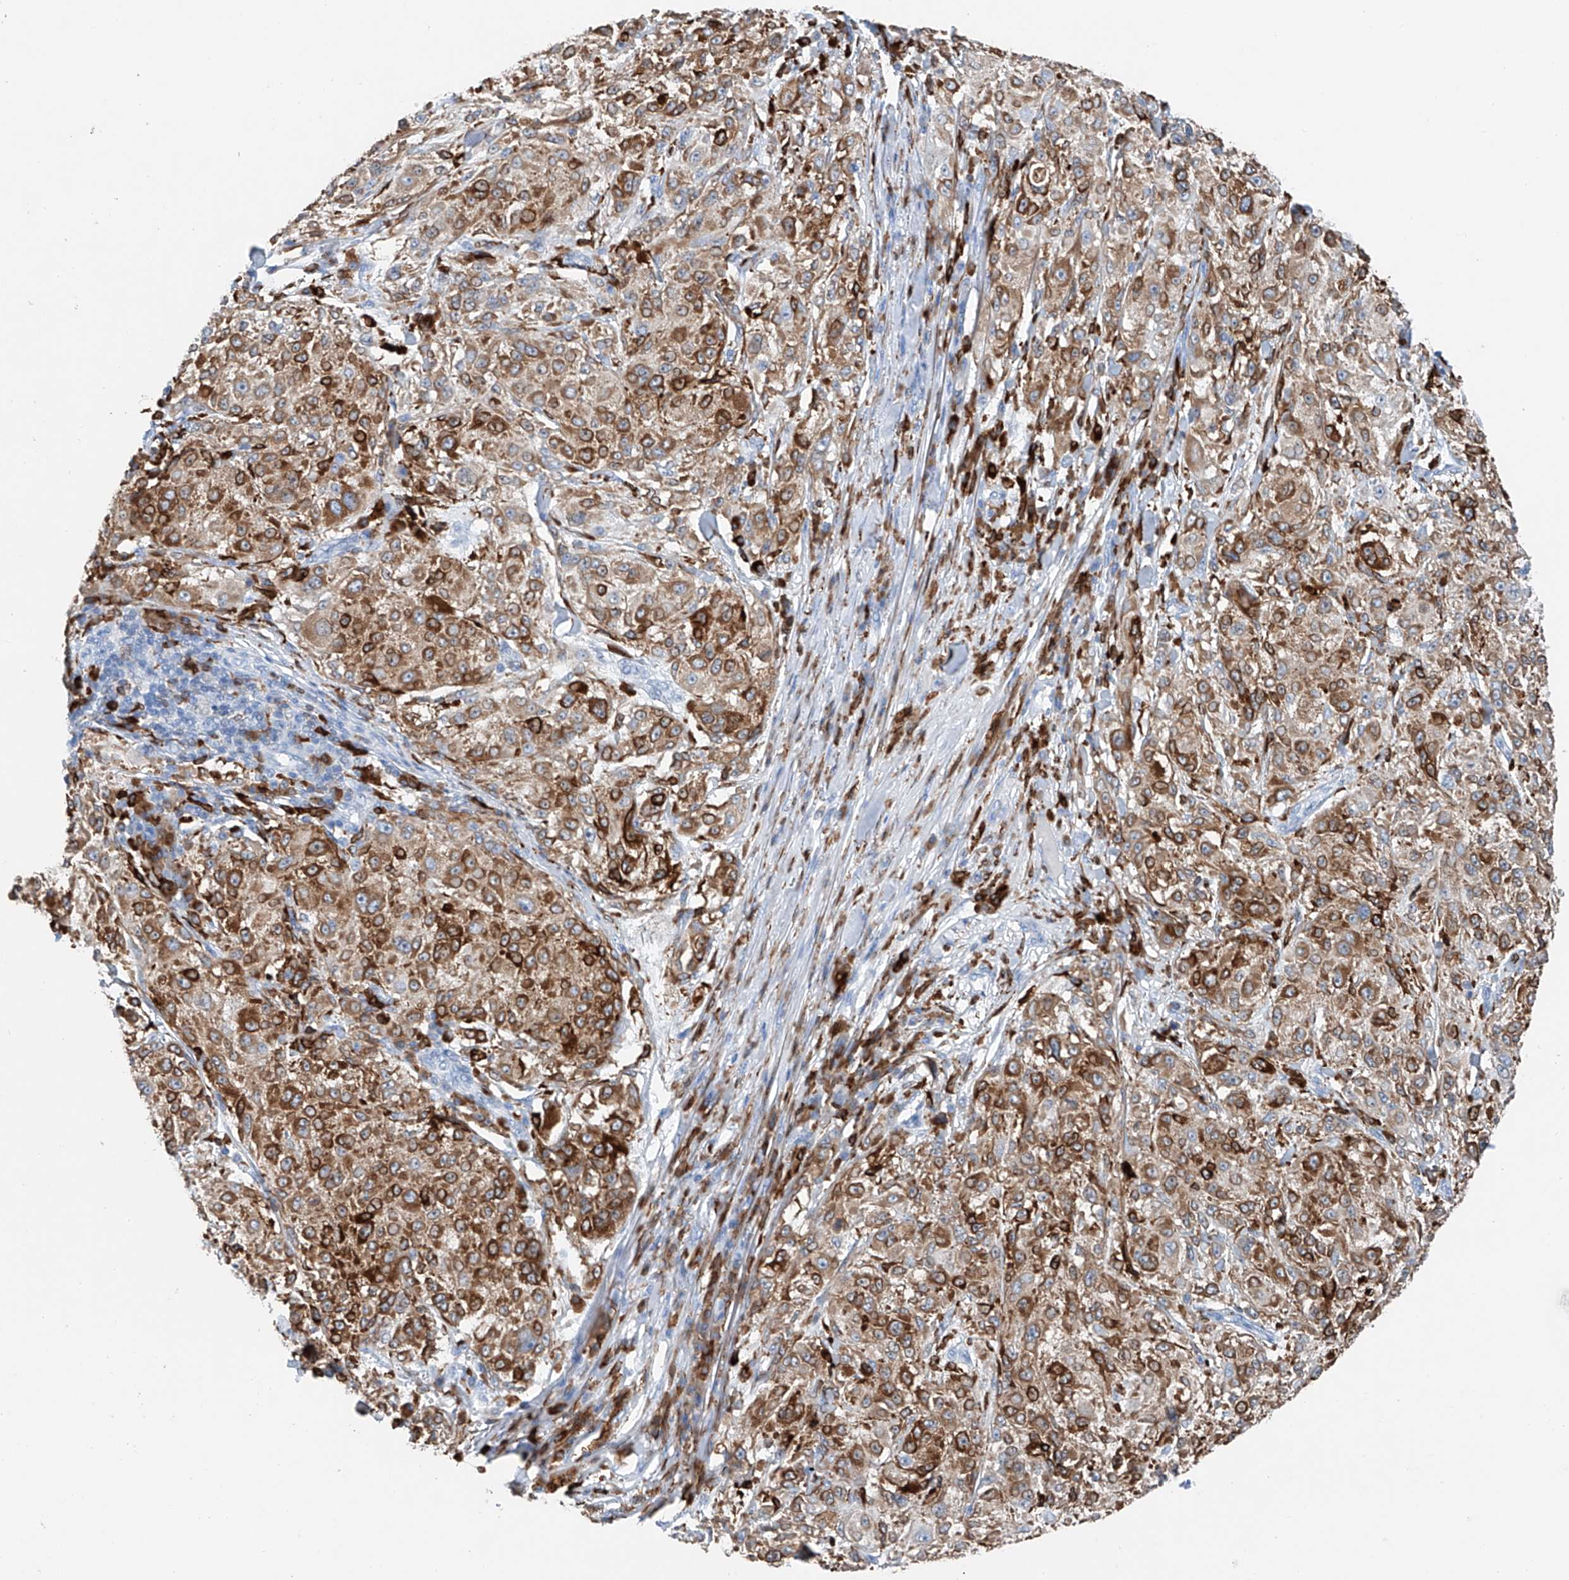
{"staining": {"intensity": "moderate", "quantity": ">75%", "location": "cytoplasmic/membranous"}, "tissue": "melanoma", "cell_type": "Tumor cells", "image_type": "cancer", "snomed": [{"axis": "morphology", "description": "Necrosis, NOS"}, {"axis": "morphology", "description": "Malignant melanoma, NOS"}, {"axis": "topography", "description": "Skin"}], "caption": "Human melanoma stained for a protein (brown) shows moderate cytoplasmic/membranous positive positivity in approximately >75% of tumor cells.", "gene": "TBXAS1", "patient": {"sex": "female", "age": 87}}